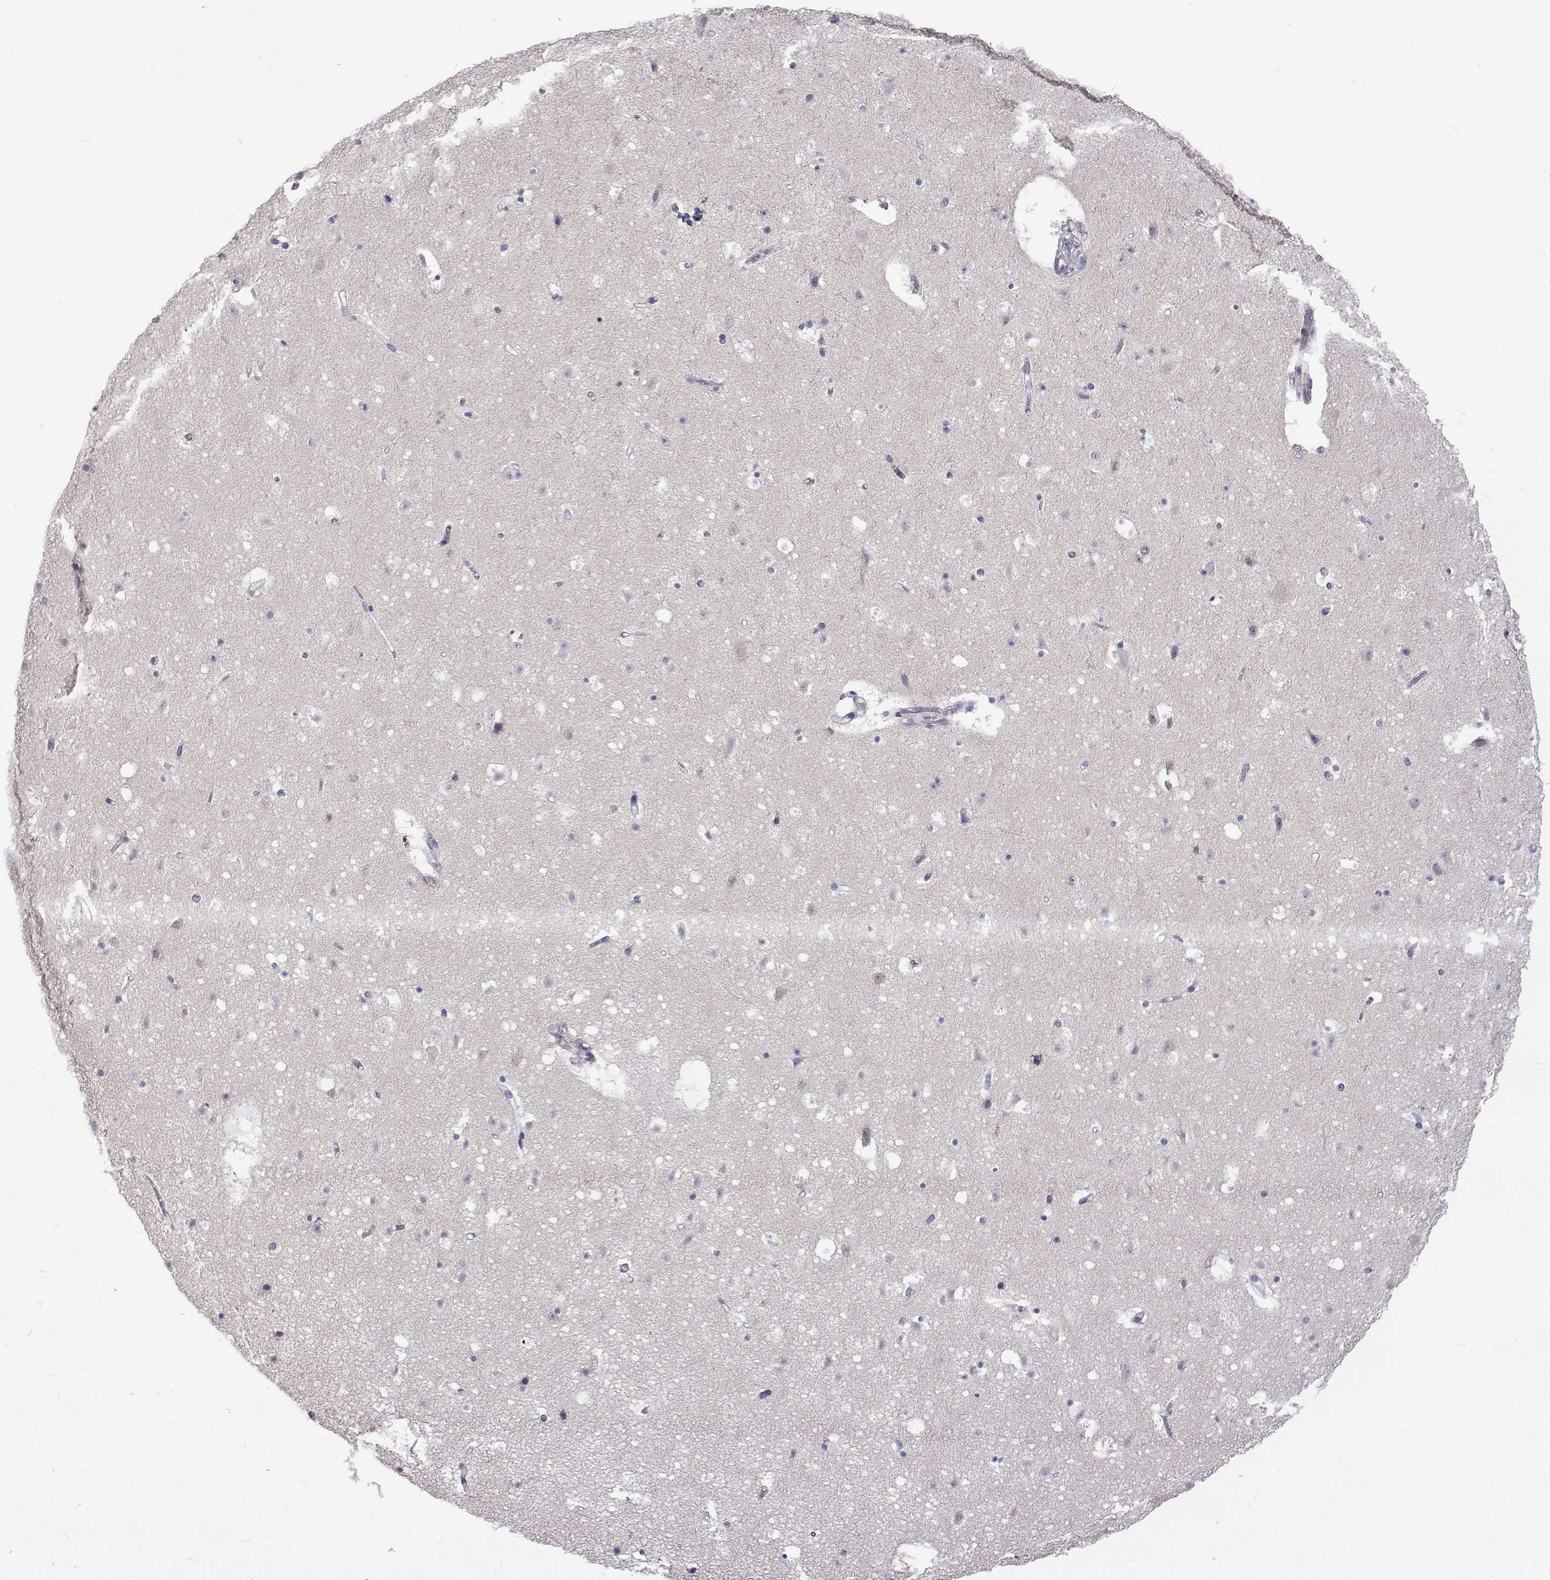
{"staining": {"intensity": "negative", "quantity": "none", "location": "none"}, "tissue": "cerebral cortex", "cell_type": "Endothelial cells", "image_type": "normal", "snomed": [{"axis": "morphology", "description": "Normal tissue, NOS"}, {"axis": "topography", "description": "Cerebral cortex"}], "caption": "The micrograph reveals no significant positivity in endothelial cells of cerebral cortex. (Brightfield microscopy of DAB (3,3'-diaminobenzidine) IHC at high magnification).", "gene": "NPR3", "patient": {"sex": "female", "age": 42}}